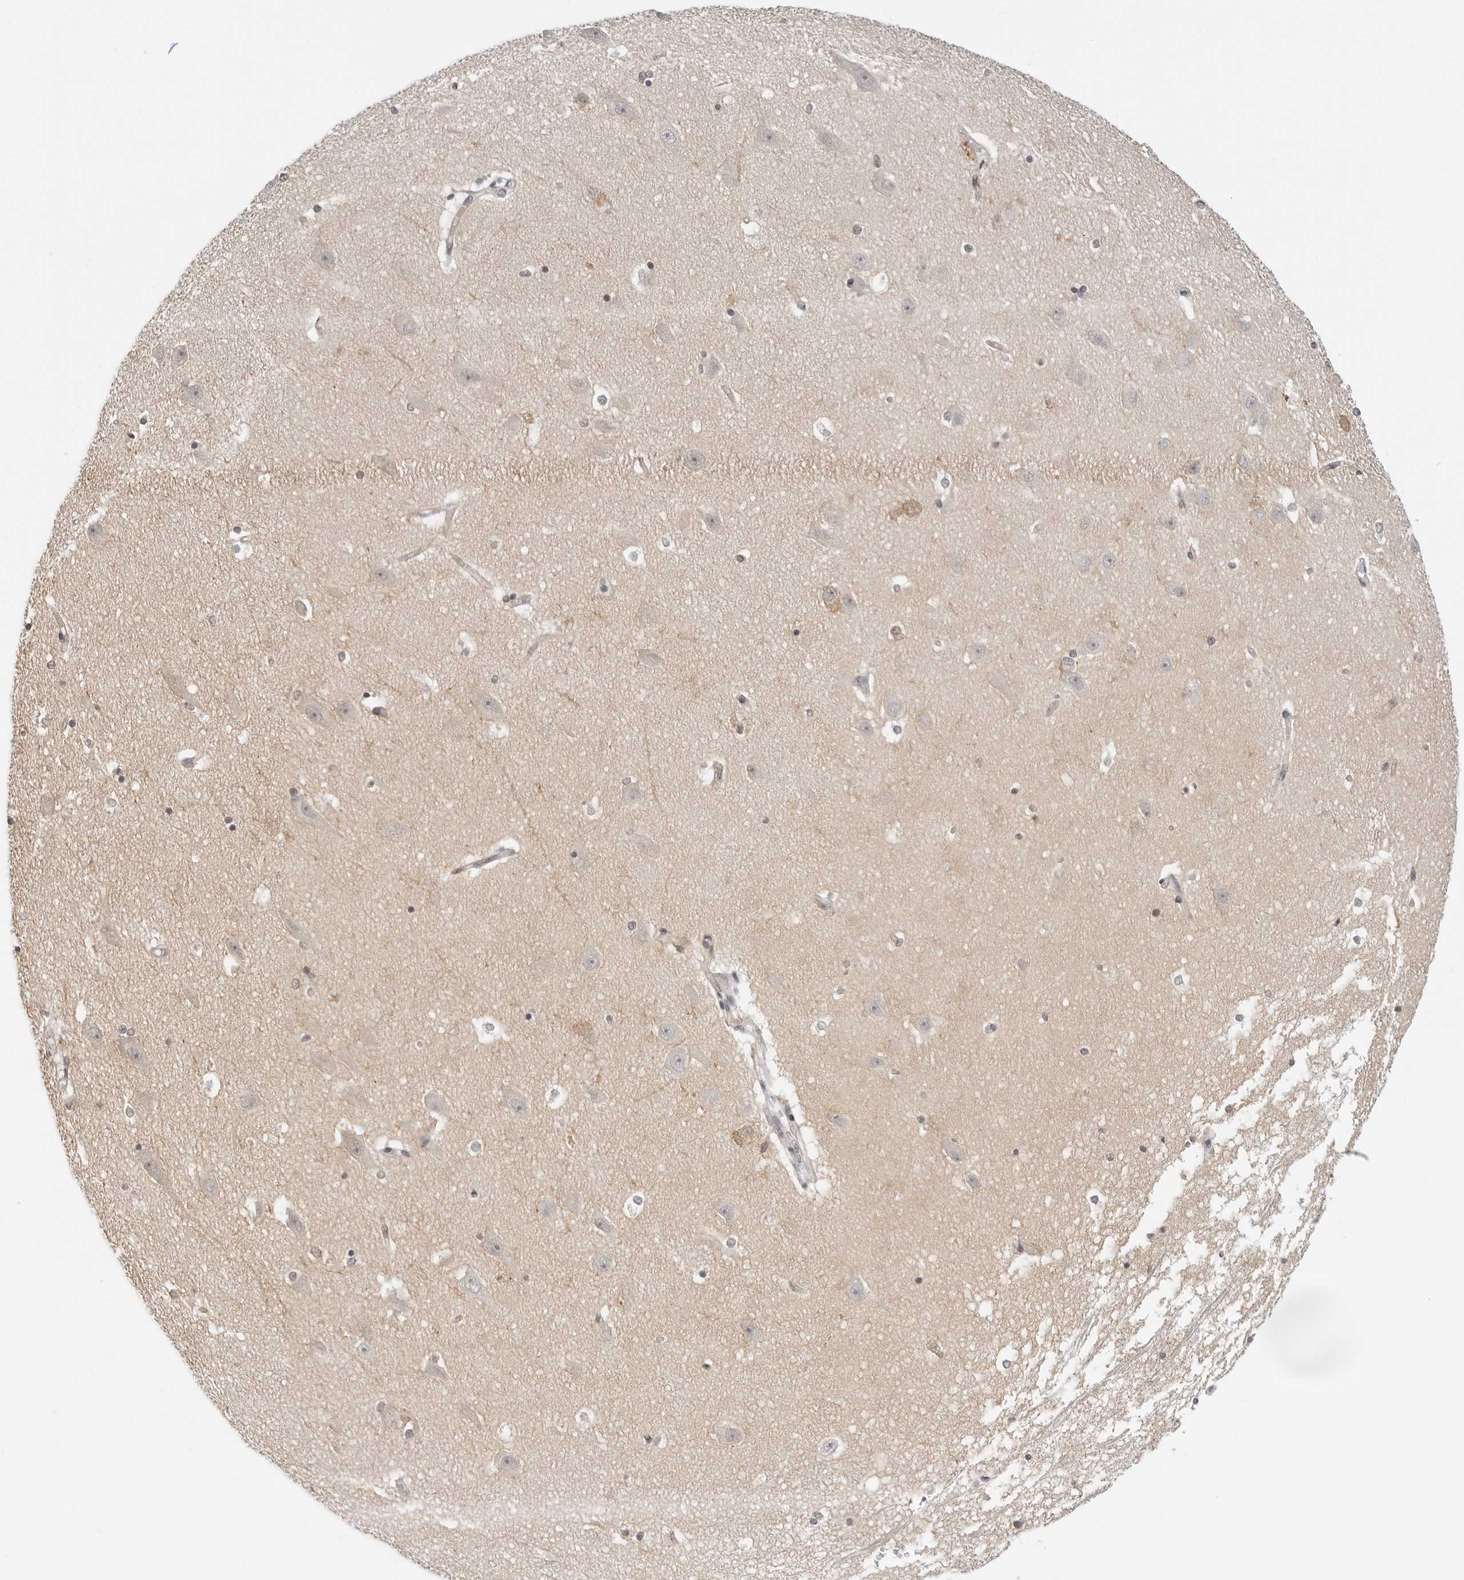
{"staining": {"intensity": "negative", "quantity": "none", "location": "none"}, "tissue": "hippocampus", "cell_type": "Glial cells", "image_type": "normal", "snomed": [{"axis": "morphology", "description": "Normal tissue, NOS"}, {"axis": "topography", "description": "Hippocampus"}], "caption": "High magnification brightfield microscopy of benign hippocampus stained with DAB (brown) and counterstained with hematoxylin (blue): glial cells show no significant expression.", "gene": "TSEN2", "patient": {"sex": "male", "age": 45}}